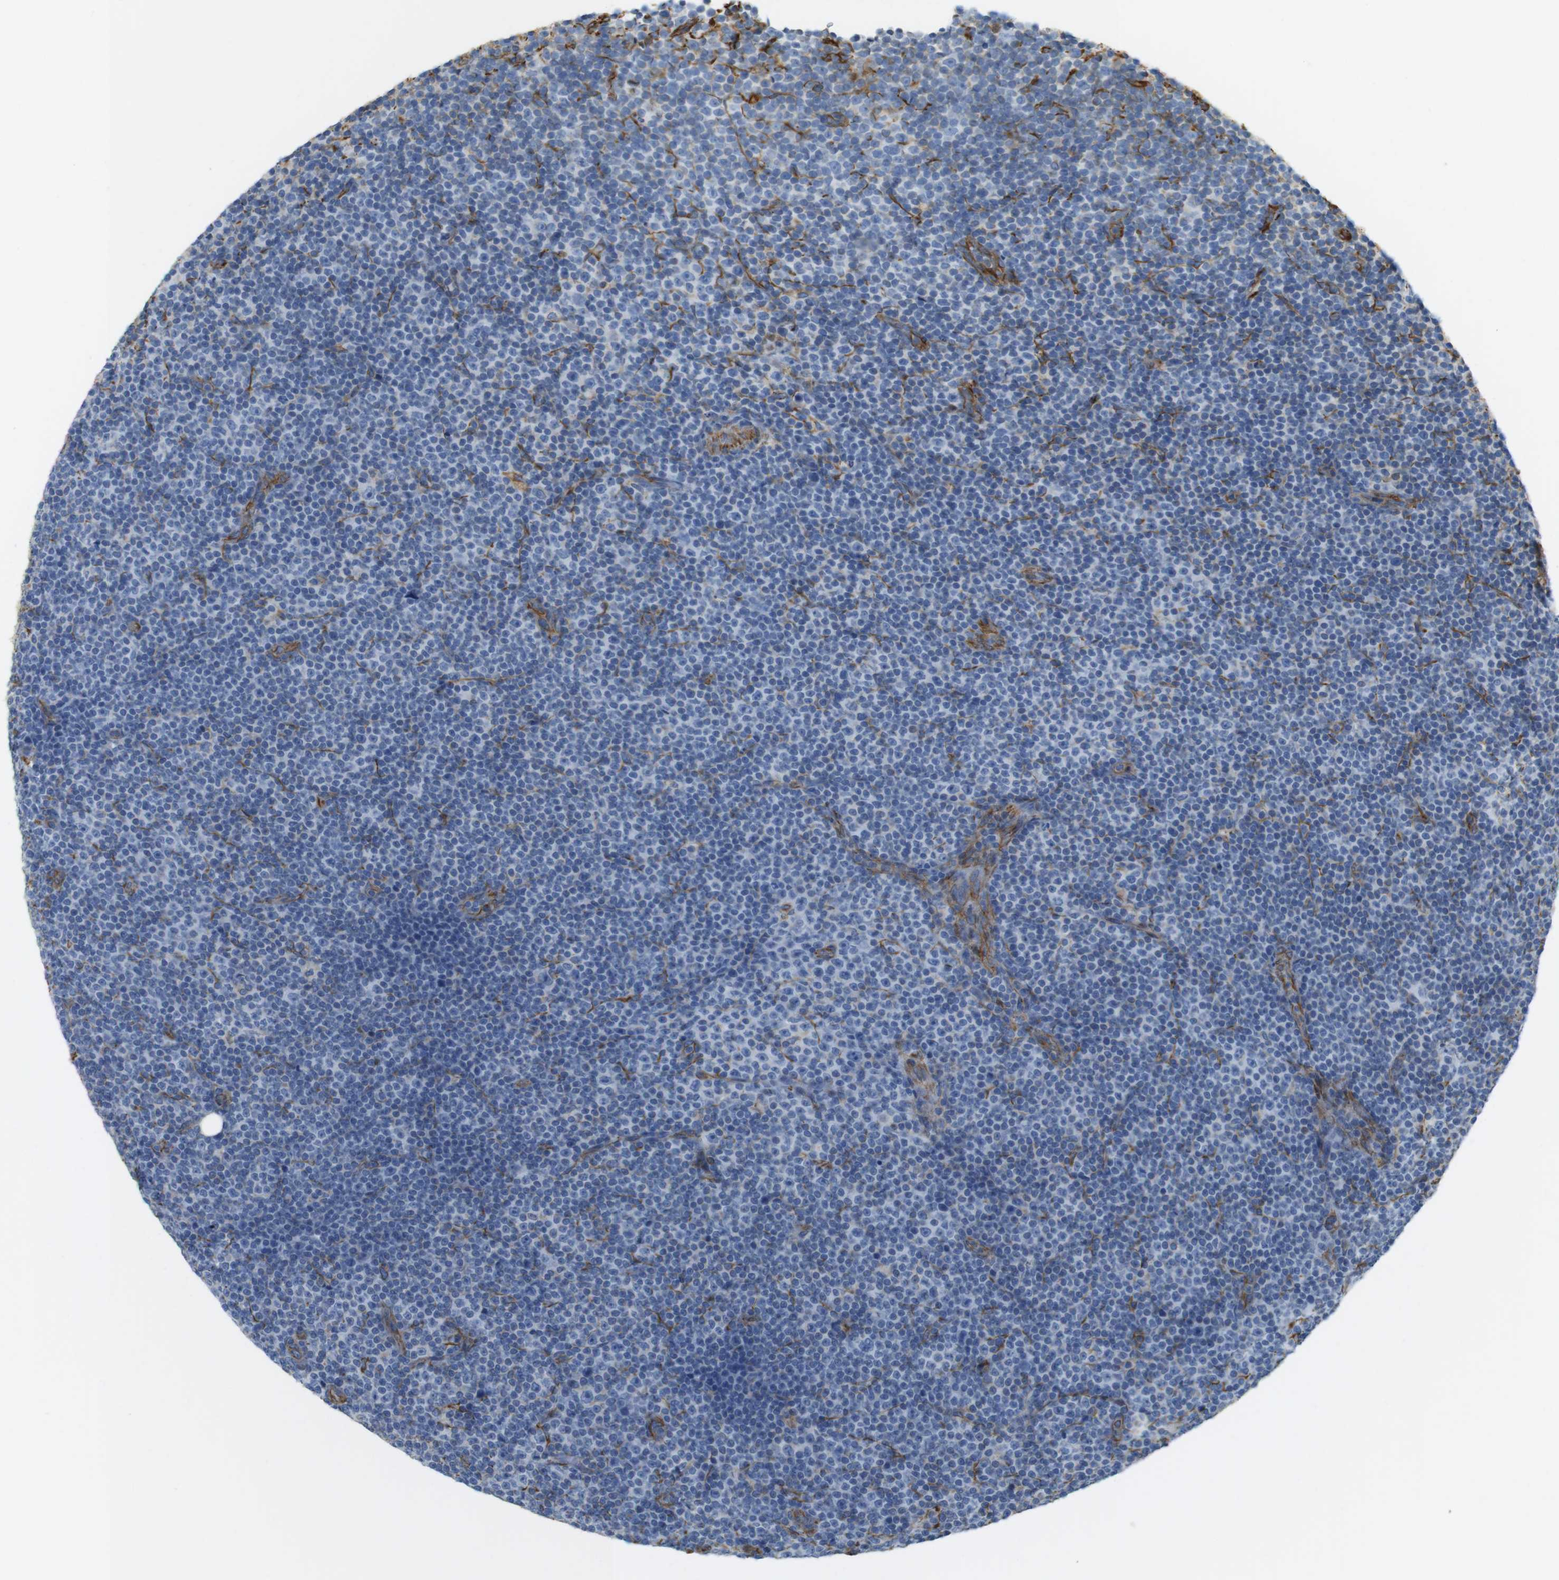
{"staining": {"intensity": "negative", "quantity": "none", "location": "none"}, "tissue": "lymphoma", "cell_type": "Tumor cells", "image_type": "cancer", "snomed": [{"axis": "morphology", "description": "Malignant lymphoma, non-Hodgkin's type, Low grade"}, {"axis": "topography", "description": "Lymph node"}], "caption": "DAB (3,3'-diaminobenzidine) immunohistochemical staining of human low-grade malignant lymphoma, non-Hodgkin's type exhibits no significant positivity in tumor cells.", "gene": "MS4A10", "patient": {"sex": "female", "age": 67}}